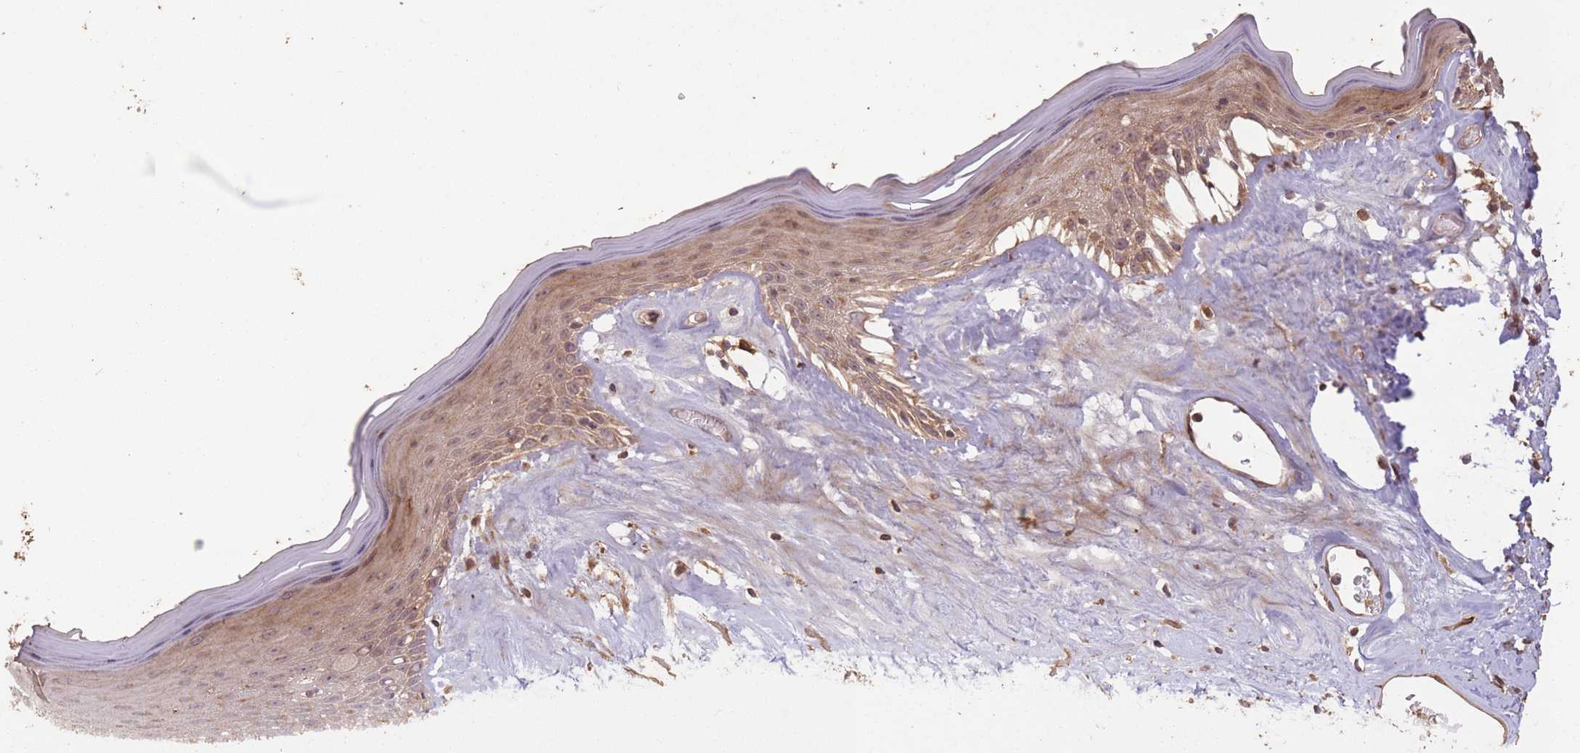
{"staining": {"intensity": "moderate", "quantity": ">75%", "location": "cytoplasmic/membranous,nuclear"}, "tissue": "skin", "cell_type": "Epidermal cells", "image_type": "normal", "snomed": [{"axis": "morphology", "description": "Normal tissue, NOS"}, {"axis": "morphology", "description": "Inflammation, NOS"}, {"axis": "topography", "description": "Vulva"}], "caption": "A medium amount of moderate cytoplasmic/membranous,nuclear expression is present in approximately >75% of epidermal cells in normal skin. The protein is stained brown, and the nuclei are stained in blue (DAB (3,3'-diaminobenzidine) IHC with brightfield microscopy, high magnification).", "gene": "ERBB3", "patient": {"sex": "female", "age": 86}}